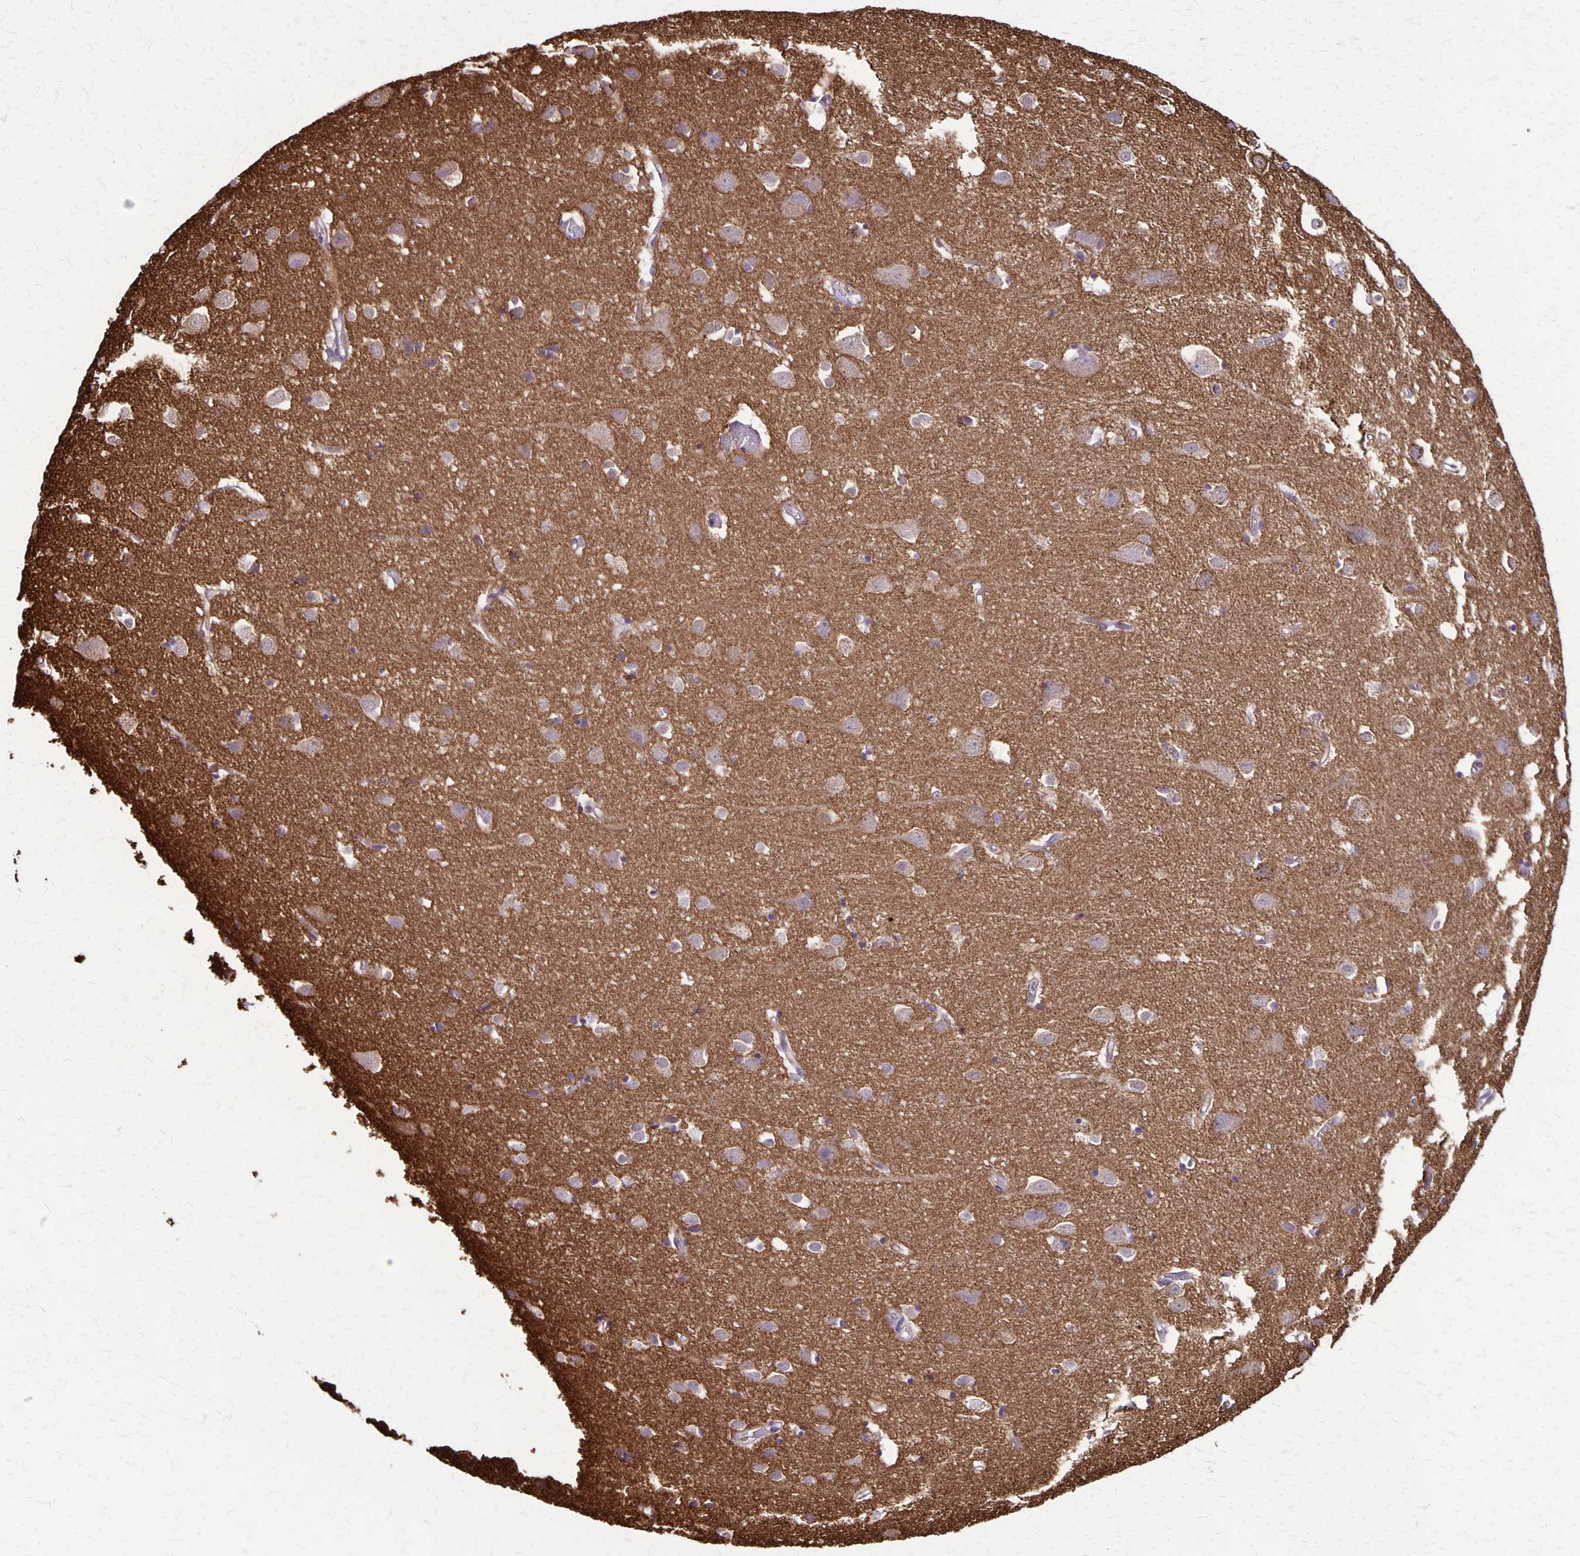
{"staining": {"intensity": "negative", "quantity": "none", "location": "none"}, "tissue": "cerebral cortex", "cell_type": "Endothelial cells", "image_type": "normal", "snomed": [{"axis": "morphology", "description": "Normal tissue, NOS"}, {"axis": "topography", "description": "Cerebral cortex"}], "caption": "Endothelial cells are negative for brown protein staining in normal cerebral cortex. The staining was performed using DAB (3,3'-diaminobenzidine) to visualize the protein expression in brown, while the nuclei were stained in blue with hematoxylin (Magnification: 20x).", "gene": "SEPTIN5", "patient": {"sex": "male", "age": 70}}